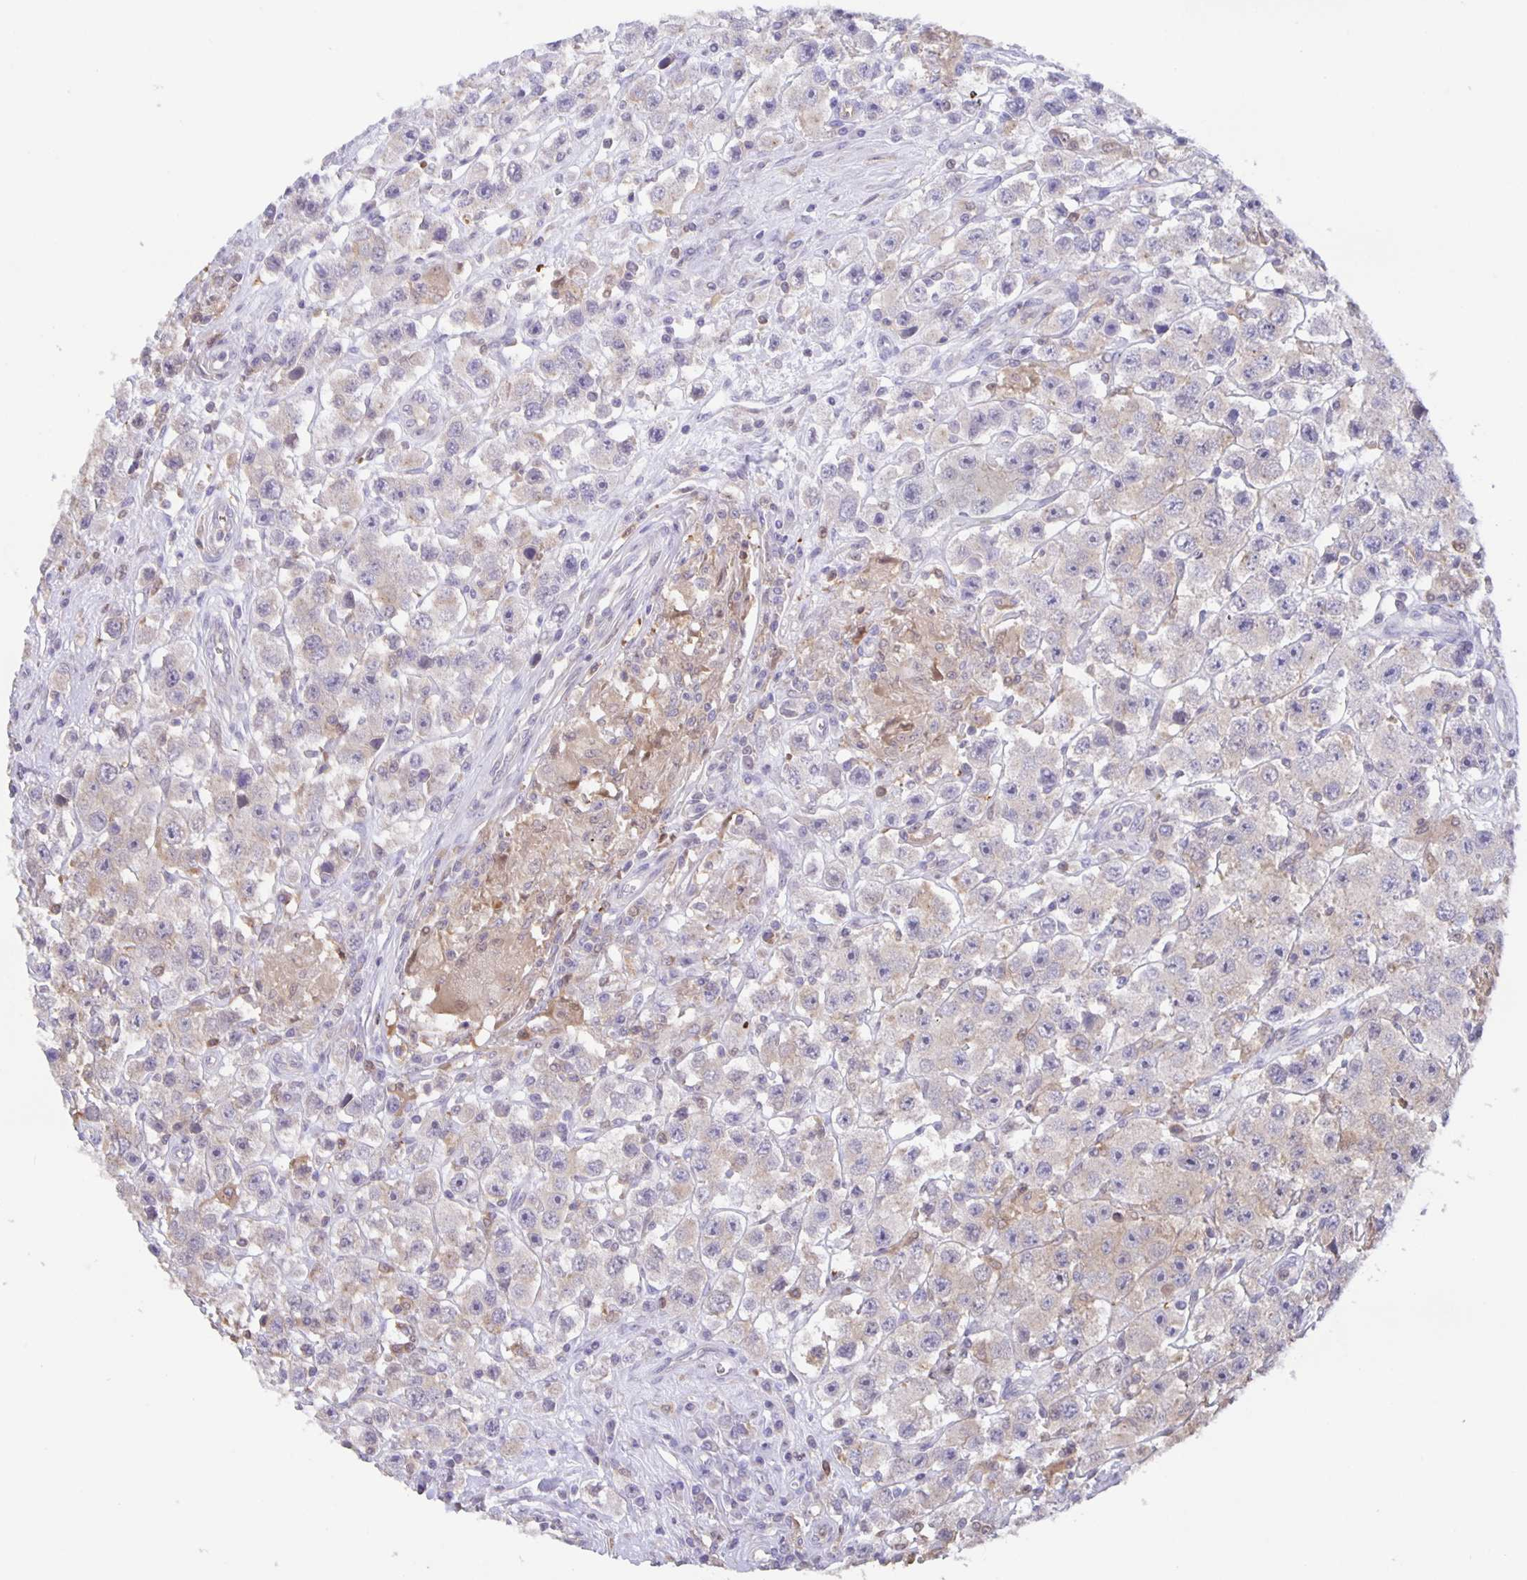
{"staining": {"intensity": "weak", "quantity": "<25%", "location": "cytoplasmic/membranous"}, "tissue": "testis cancer", "cell_type": "Tumor cells", "image_type": "cancer", "snomed": [{"axis": "morphology", "description": "Seminoma, NOS"}, {"axis": "topography", "description": "Testis"}], "caption": "Immunohistochemistry (IHC) photomicrograph of human testis cancer stained for a protein (brown), which demonstrates no positivity in tumor cells. Brightfield microscopy of immunohistochemistry stained with DAB (brown) and hematoxylin (blue), captured at high magnification.", "gene": "MARCHF6", "patient": {"sex": "male", "age": 45}}